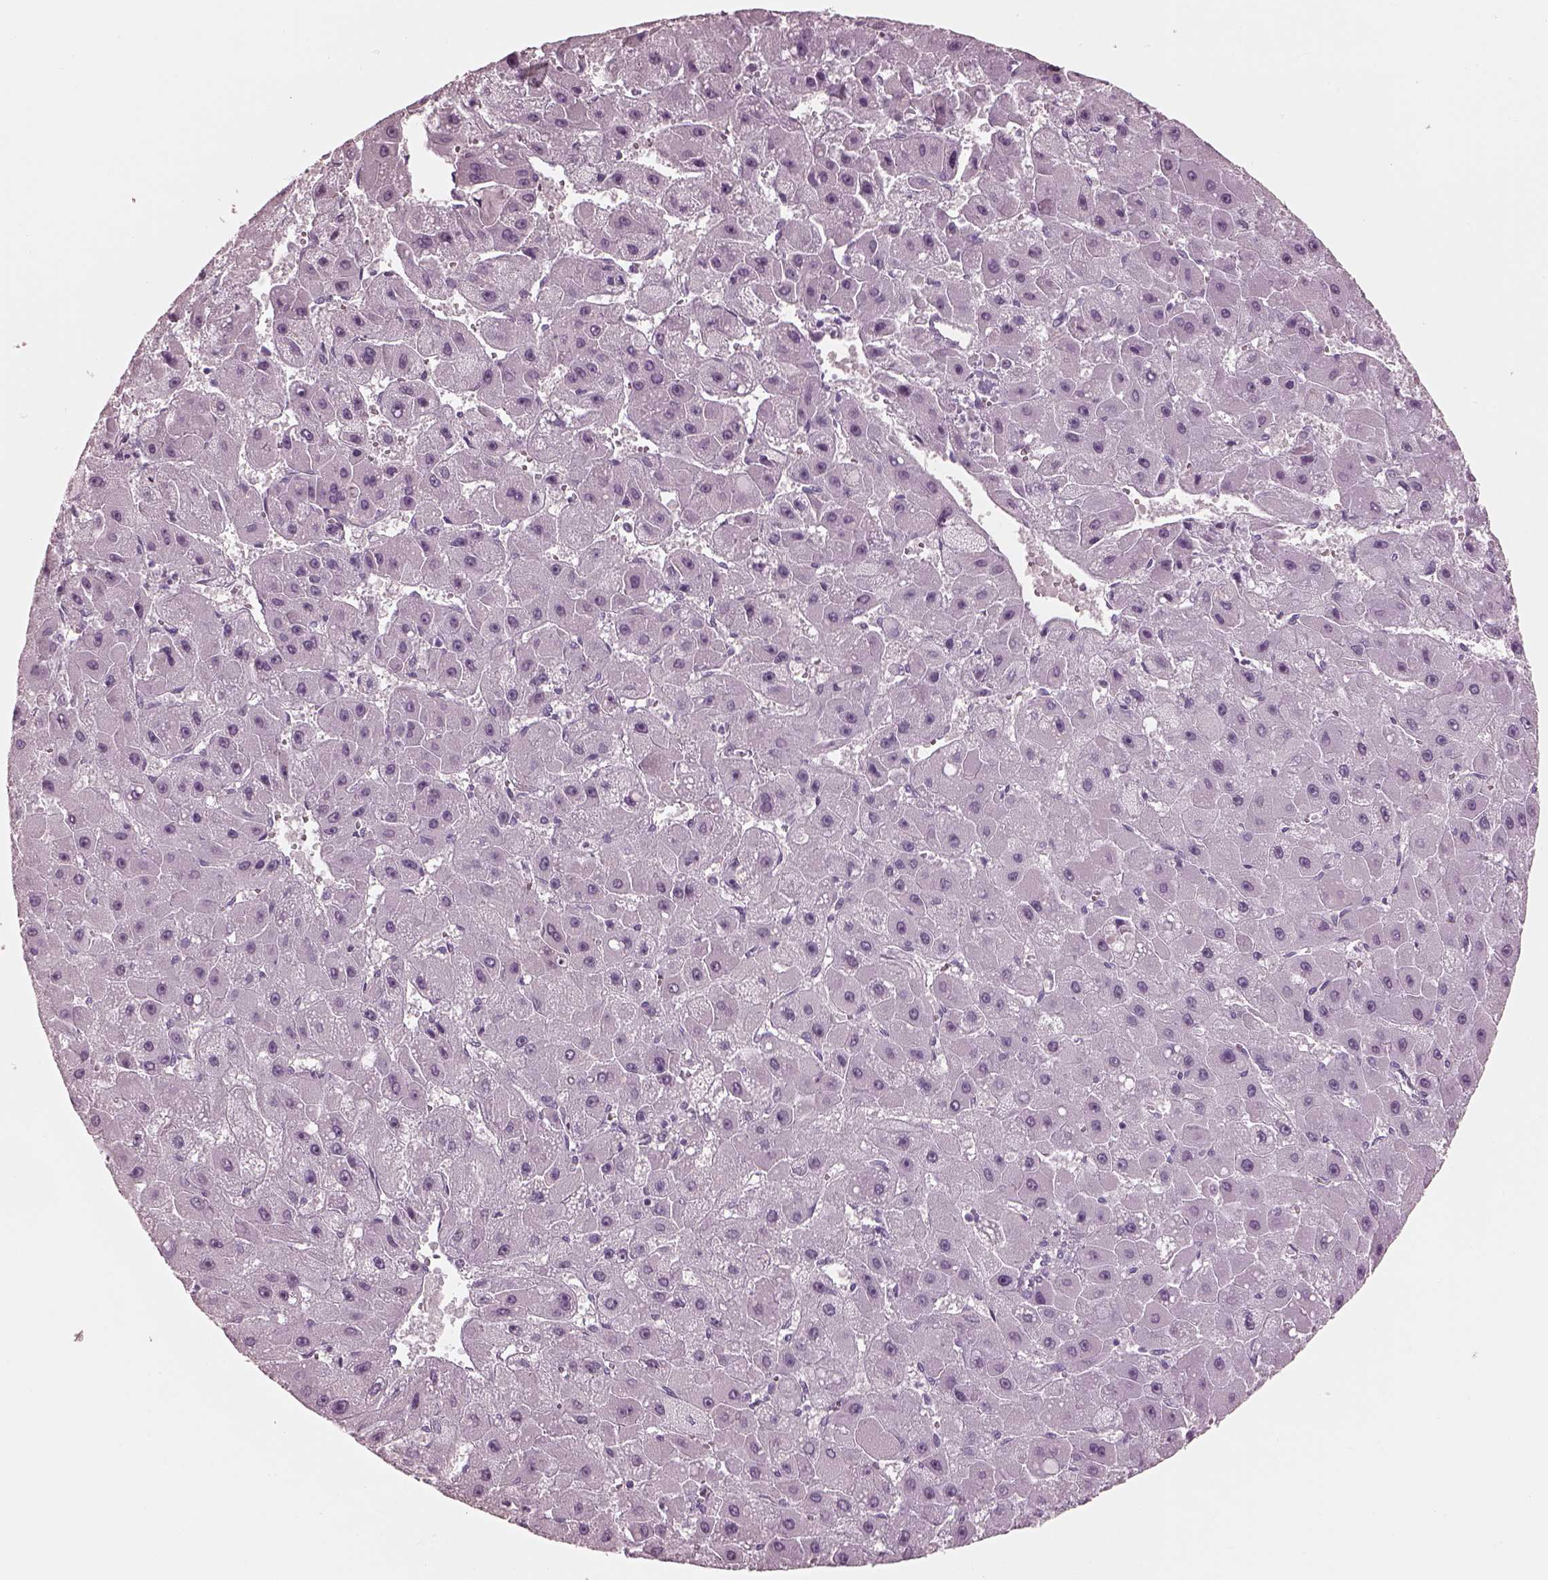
{"staining": {"intensity": "negative", "quantity": "none", "location": "none"}, "tissue": "liver cancer", "cell_type": "Tumor cells", "image_type": "cancer", "snomed": [{"axis": "morphology", "description": "Carcinoma, Hepatocellular, NOS"}, {"axis": "topography", "description": "Liver"}], "caption": "High power microscopy histopathology image of an IHC image of hepatocellular carcinoma (liver), revealing no significant staining in tumor cells.", "gene": "C2orf81", "patient": {"sex": "female", "age": 25}}